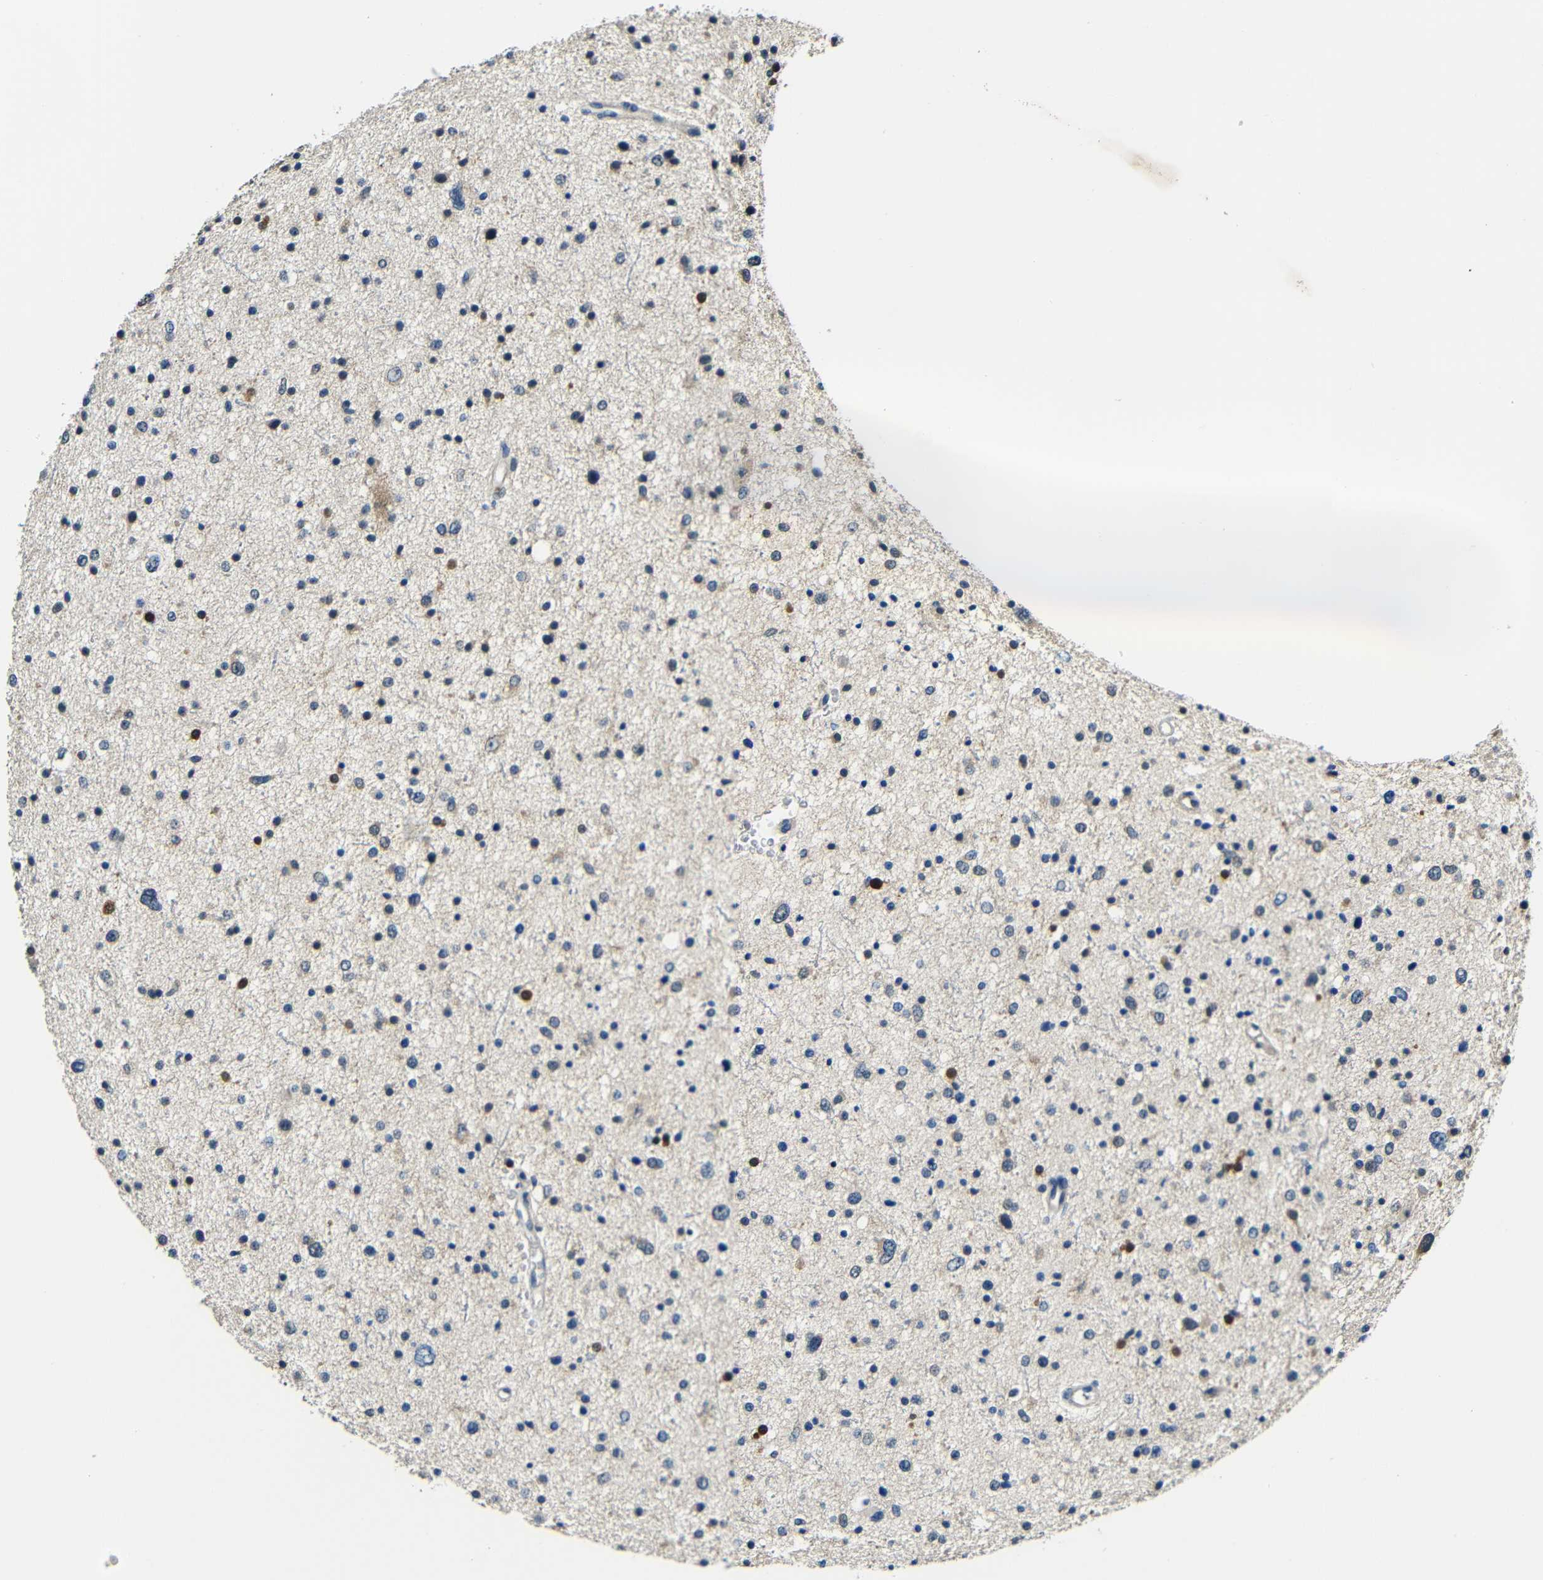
{"staining": {"intensity": "weak", "quantity": "<25%", "location": "cytoplasmic/membranous,nuclear"}, "tissue": "glioma", "cell_type": "Tumor cells", "image_type": "cancer", "snomed": [{"axis": "morphology", "description": "Glioma, malignant, Low grade"}, {"axis": "topography", "description": "Brain"}], "caption": "Immunohistochemistry micrograph of human malignant low-grade glioma stained for a protein (brown), which reveals no staining in tumor cells. (DAB IHC visualized using brightfield microscopy, high magnification).", "gene": "ADAP1", "patient": {"sex": "female", "age": 37}}